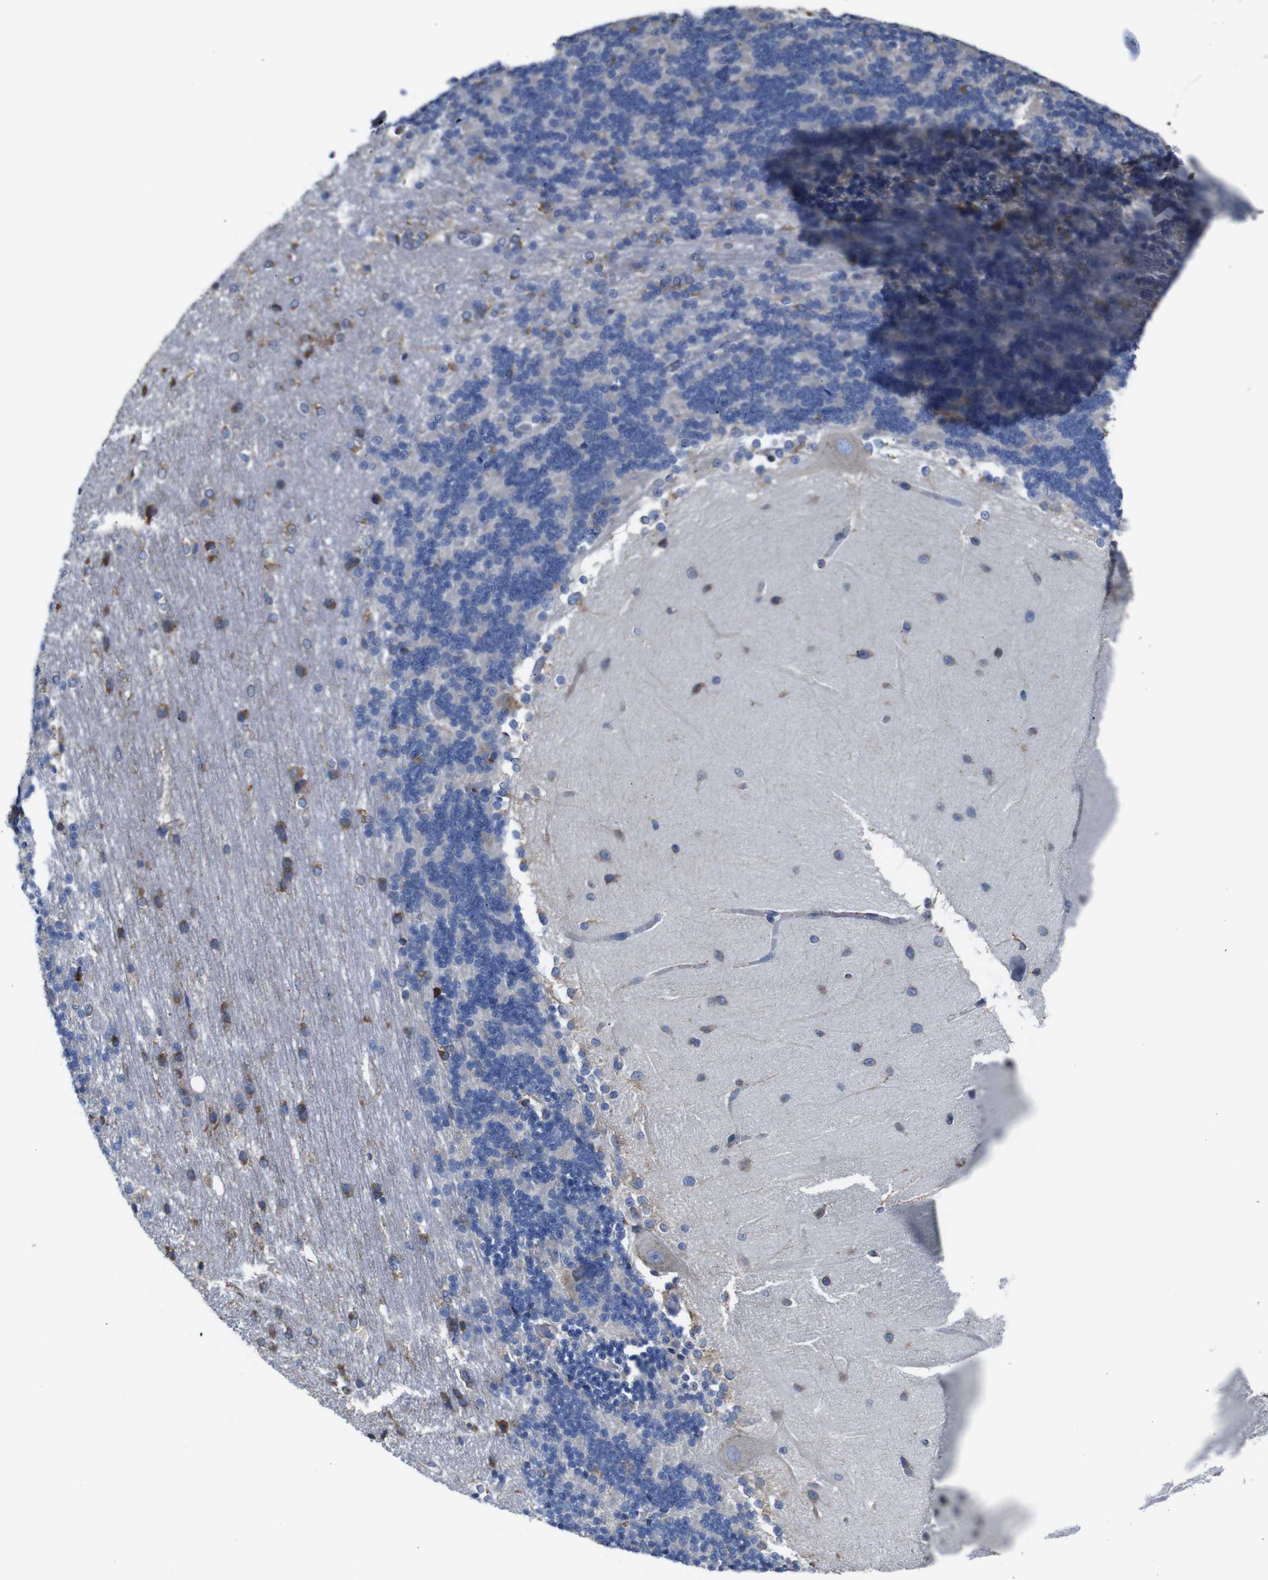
{"staining": {"intensity": "negative", "quantity": "none", "location": "none"}, "tissue": "cerebellum", "cell_type": "Cells in granular layer", "image_type": "normal", "snomed": [{"axis": "morphology", "description": "Normal tissue, NOS"}, {"axis": "topography", "description": "Cerebellum"}], "caption": "Photomicrograph shows no significant protein expression in cells in granular layer of normal cerebellum.", "gene": "PPIB", "patient": {"sex": "female", "age": 54}}